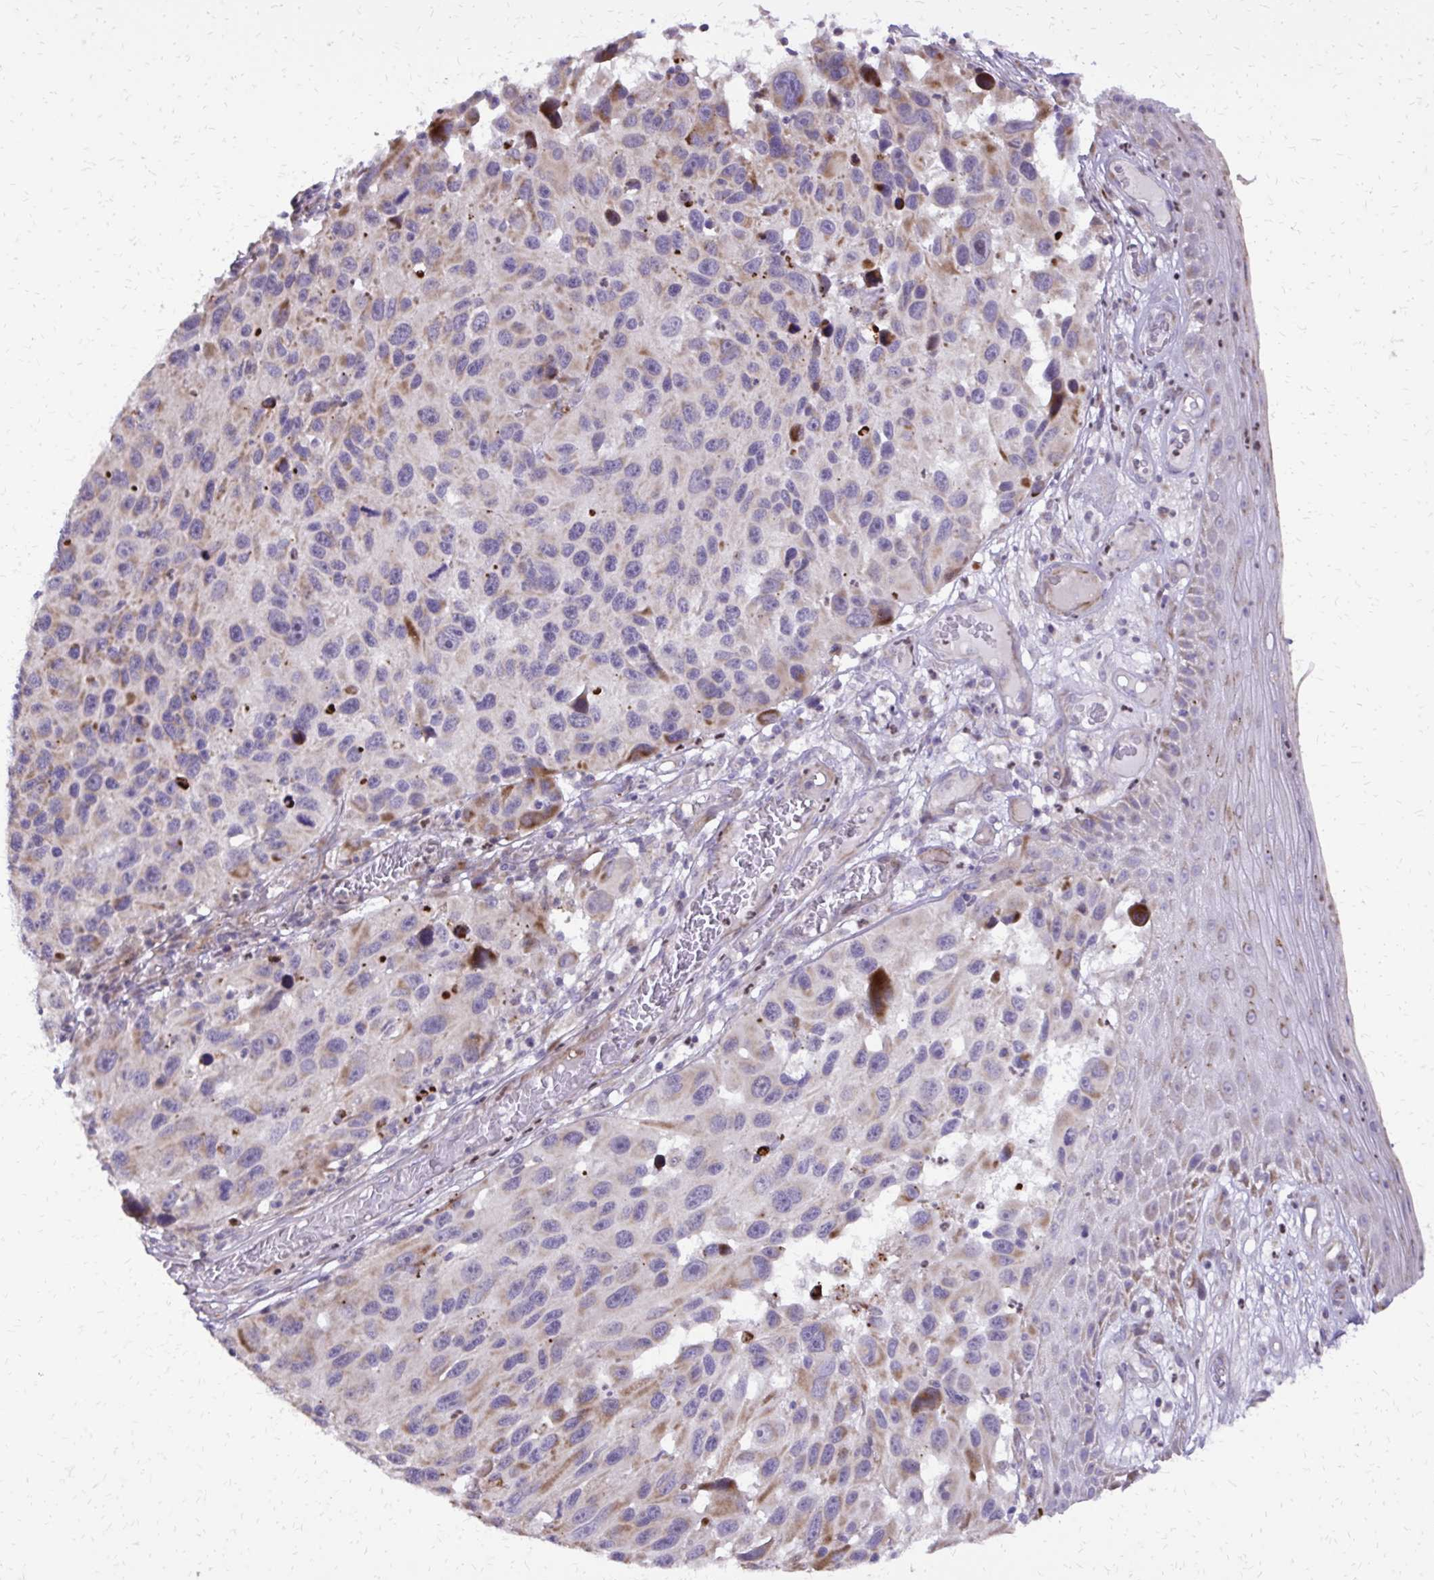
{"staining": {"intensity": "moderate", "quantity": "<25%", "location": "cytoplasmic/membranous"}, "tissue": "melanoma", "cell_type": "Tumor cells", "image_type": "cancer", "snomed": [{"axis": "morphology", "description": "Malignant melanoma, NOS"}, {"axis": "topography", "description": "Skin"}], "caption": "Immunohistochemistry of malignant melanoma demonstrates low levels of moderate cytoplasmic/membranous staining in approximately <25% of tumor cells.", "gene": "ABCC3", "patient": {"sex": "male", "age": 53}}